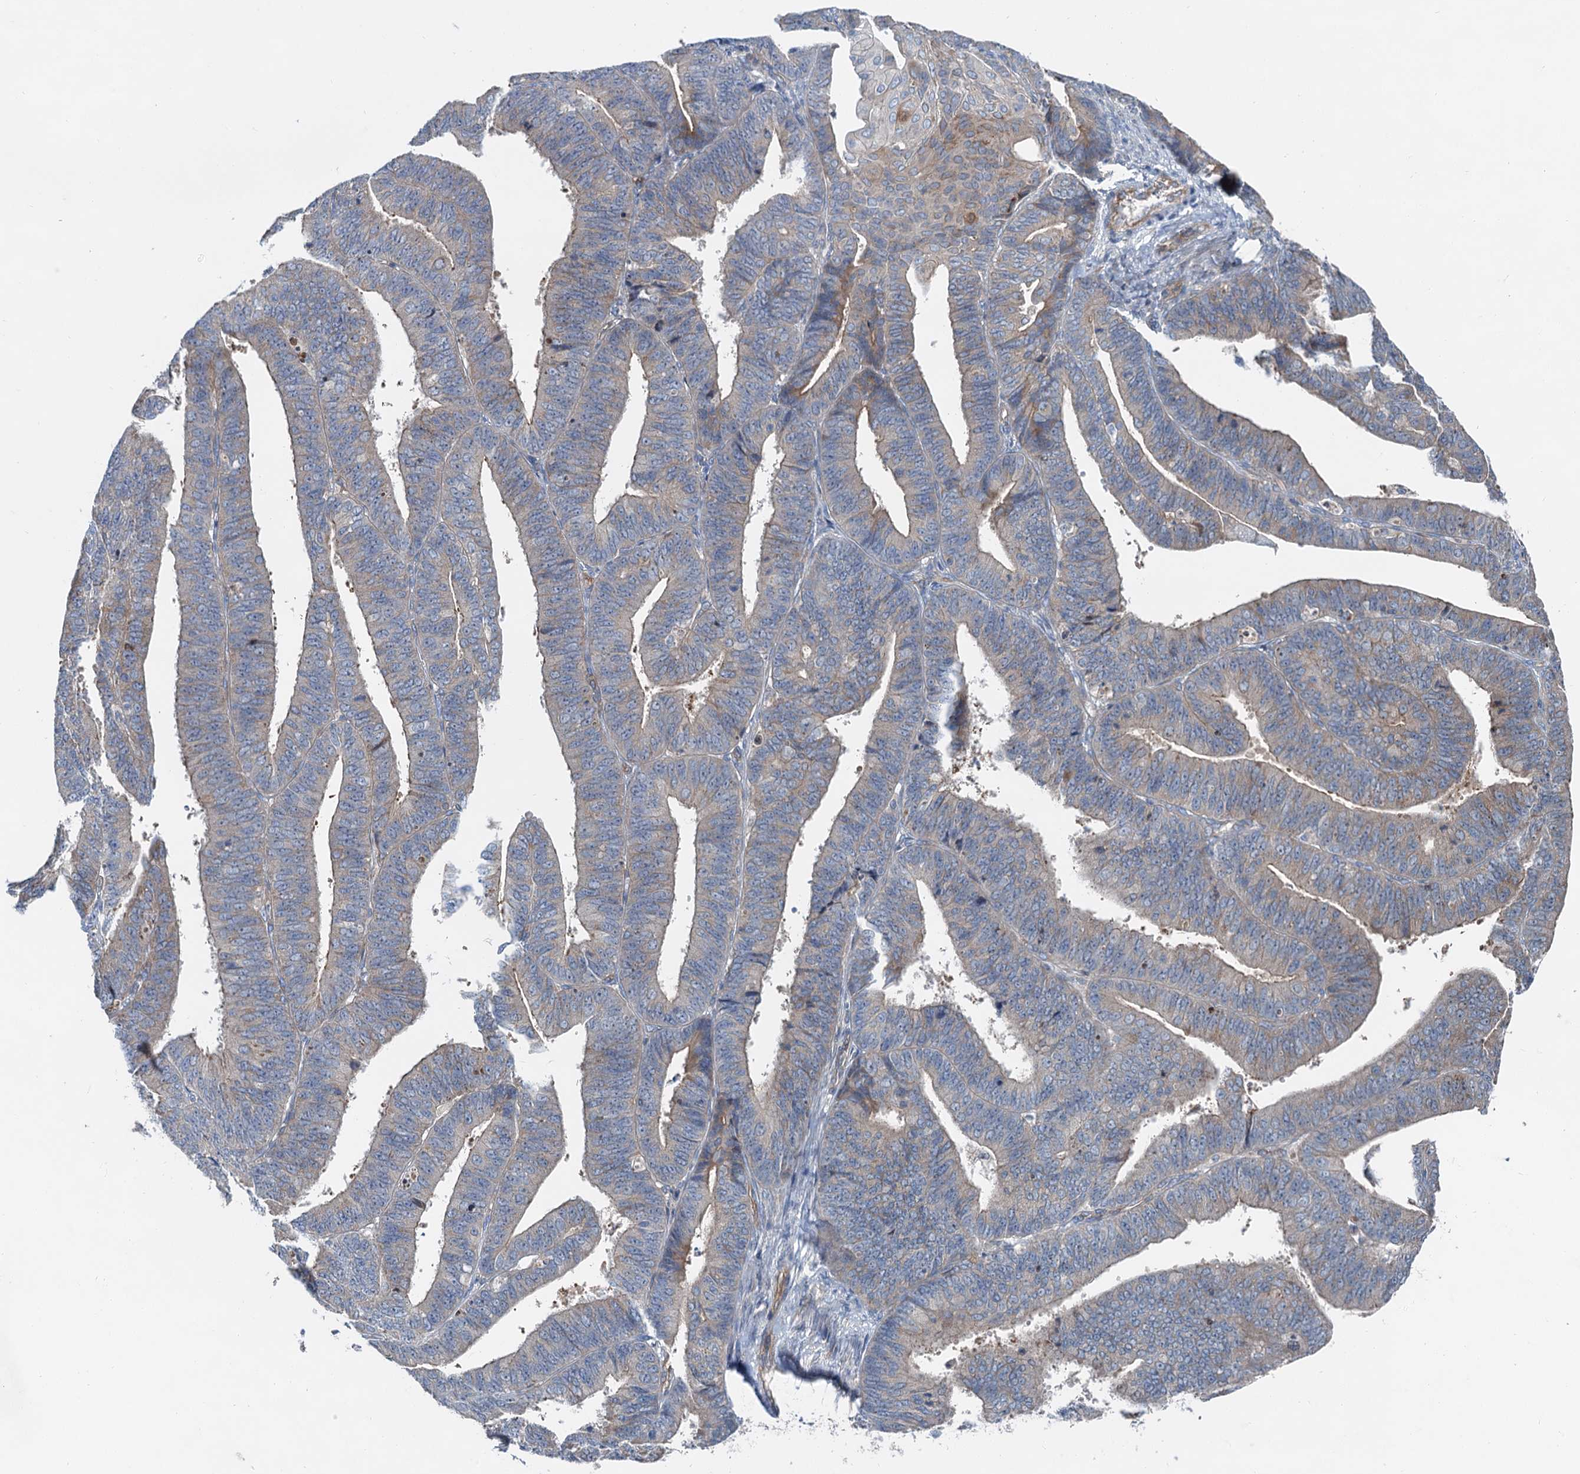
{"staining": {"intensity": "weak", "quantity": "25%-75%", "location": "cytoplasmic/membranous"}, "tissue": "endometrial cancer", "cell_type": "Tumor cells", "image_type": "cancer", "snomed": [{"axis": "morphology", "description": "Adenocarcinoma, NOS"}, {"axis": "topography", "description": "Endometrium"}], "caption": "Weak cytoplasmic/membranous expression is seen in approximately 25%-75% of tumor cells in endometrial cancer. Nuclei are stained in blue.", "gene": "ANKRD26", "patient": {"sex": "female", "age": 73}}